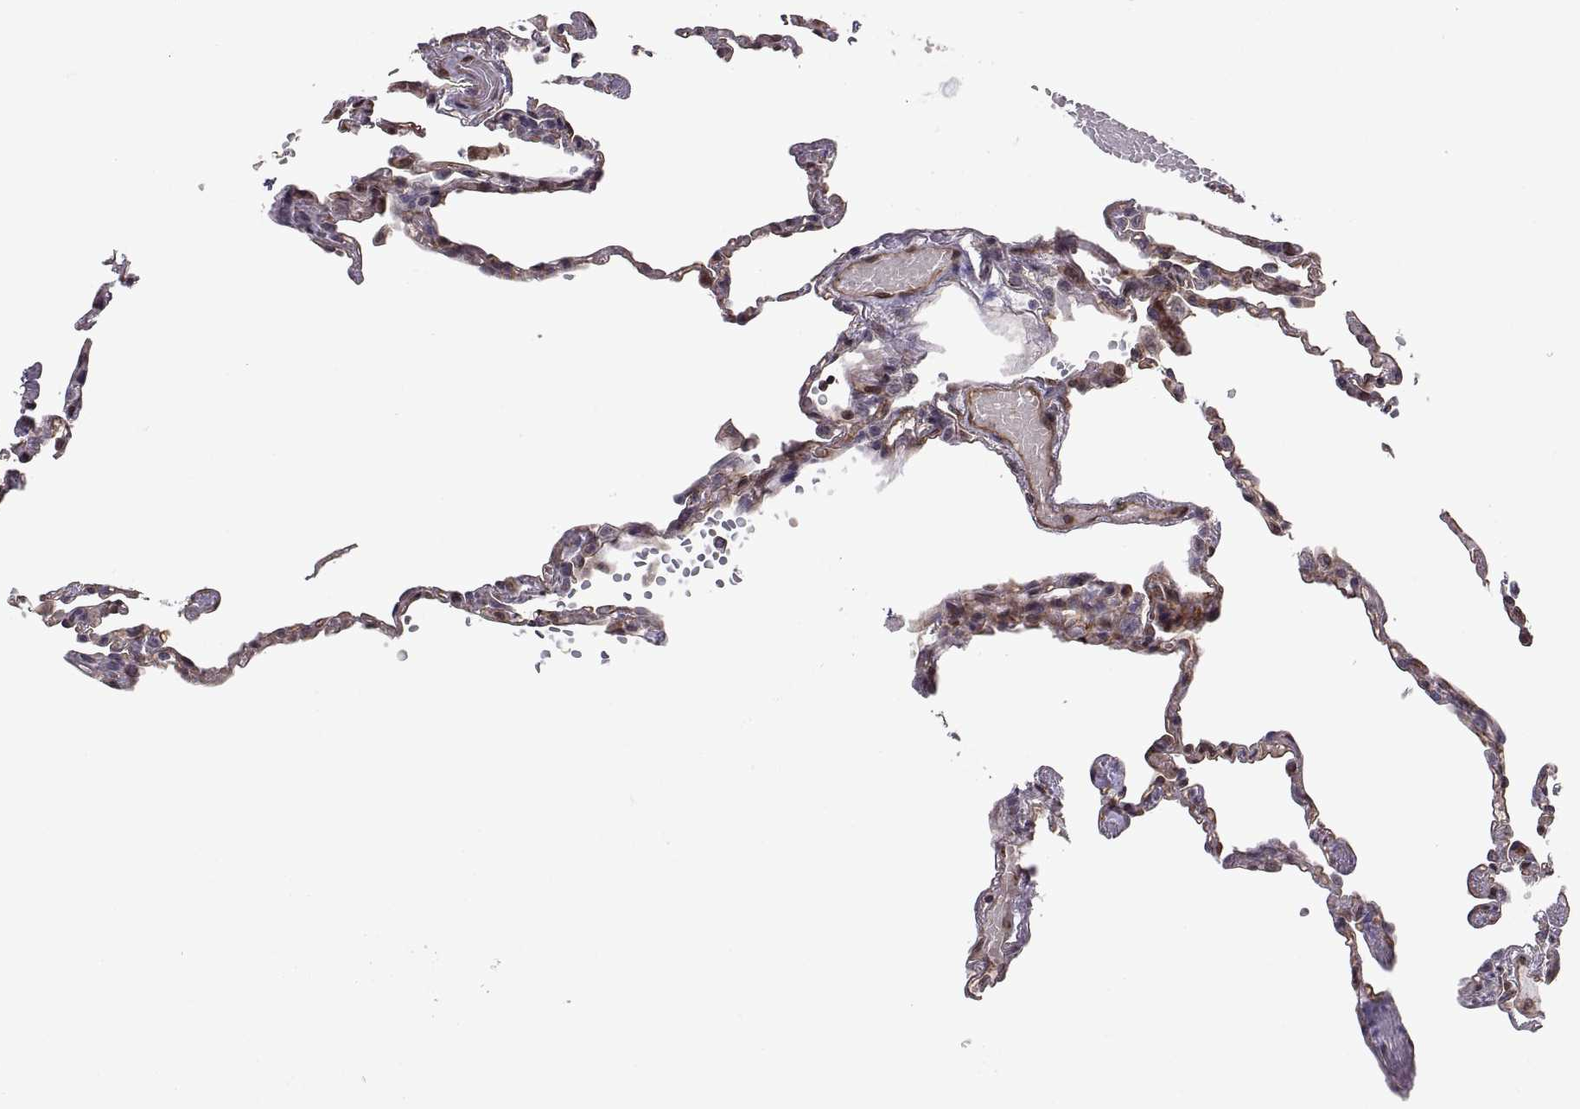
{"staining": {"intensity": "moderate", "quantity": ">75%", "location": "nuclear"}, "tissue": "lung", "cell_type": "Alveolar cells", "image_type": "normal", "snomed": [{"axis": "morphology", "description": "Normal tissue, NOS"}, {"axis": "topography", "description": "Lung"}], "caption": "Alveolar cells demonstrate medium levels of moderate nuclear positivity in about >75% of cells in unremarkable lung.", "gene": "ARRB1", "patient": {"sex": "male", "age": 78}}